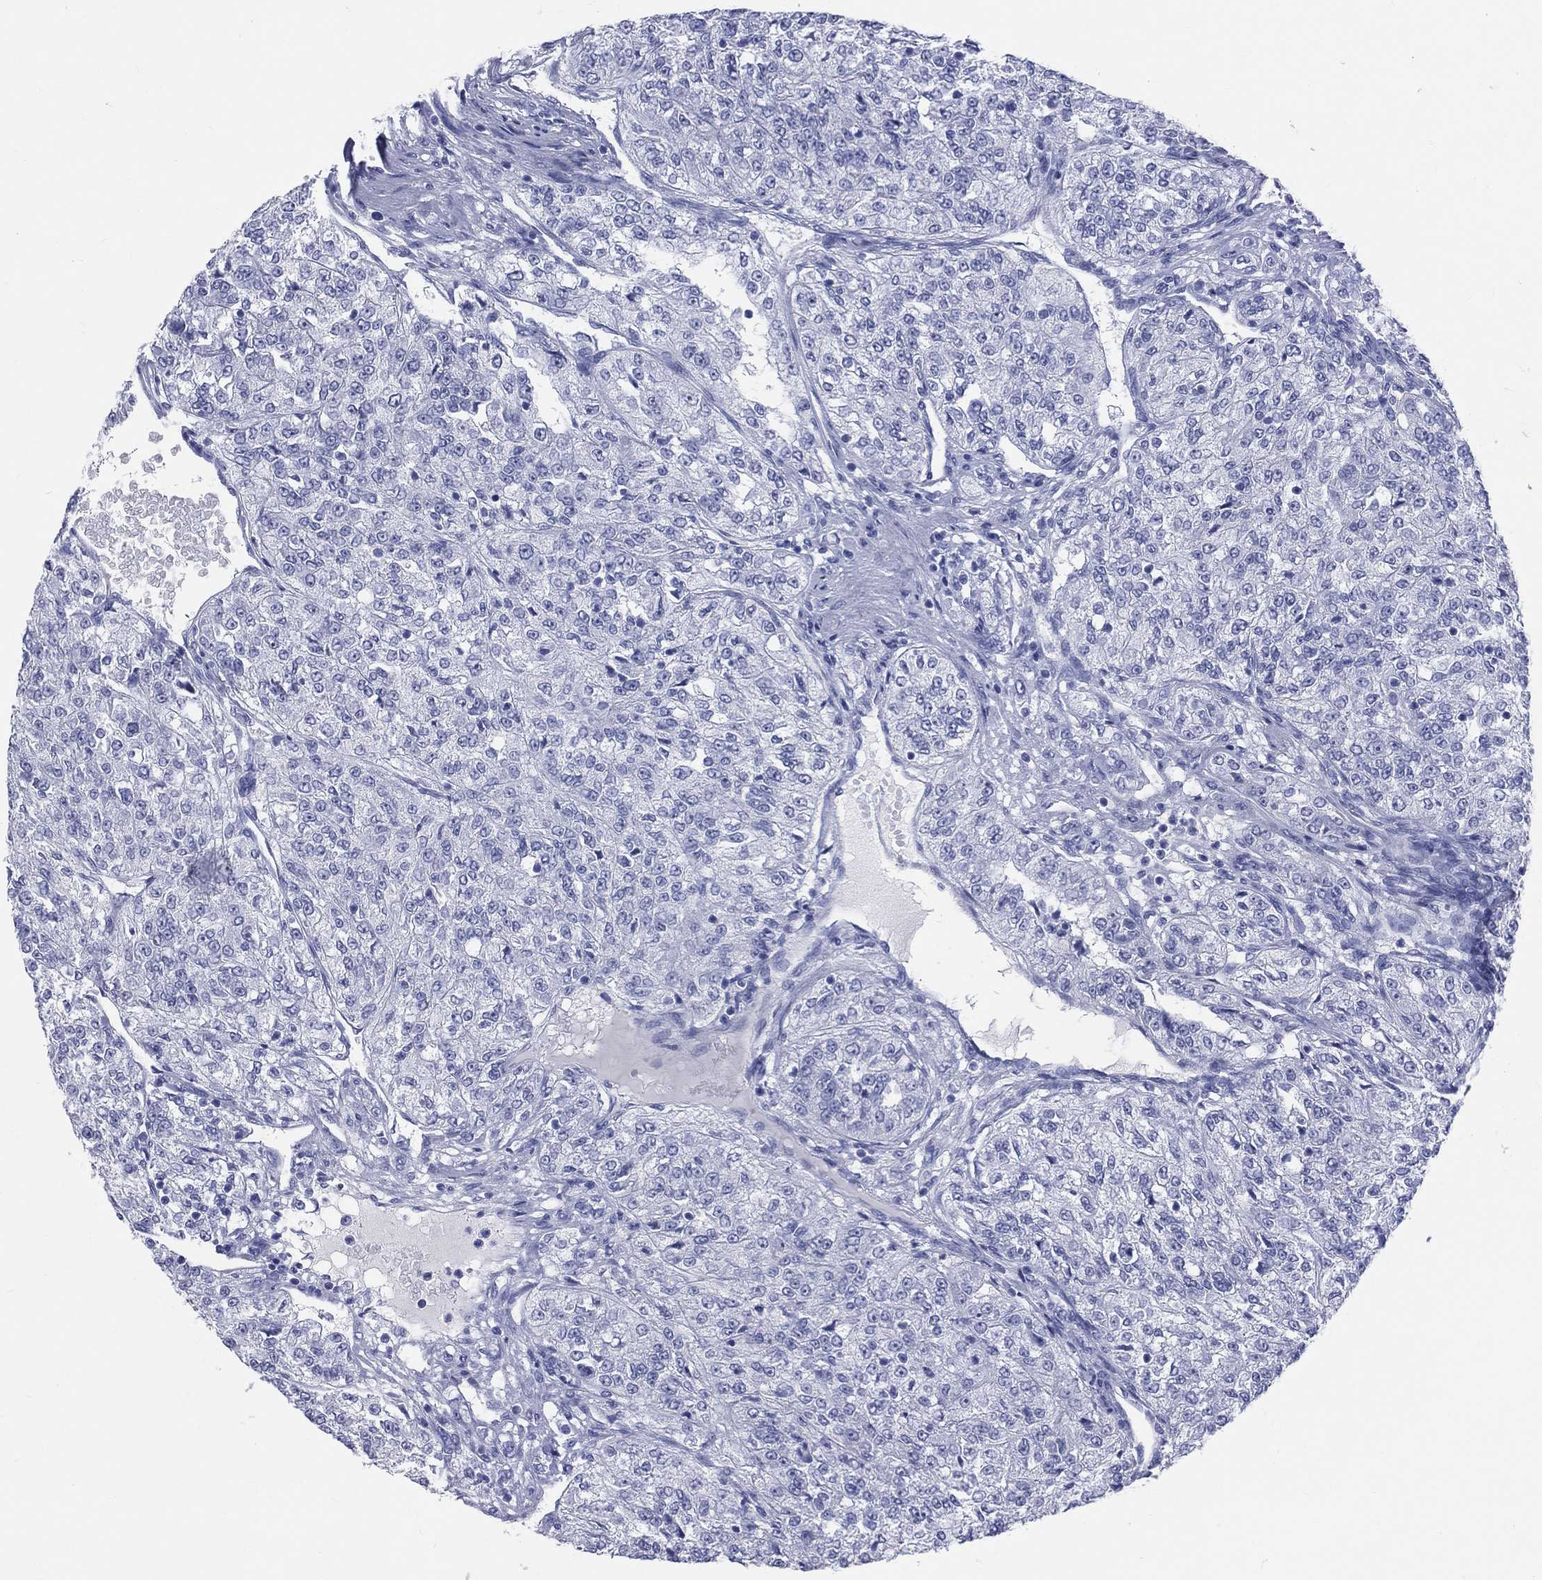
{"staining": {"intensity": "negative", "quantity": "none", "location": "none"}, "tissue": "renal cancer", "cell_type": "Tumor cells", "image_type": "cancer", "snomed": [{"axis": "morphology", "description": "Adenocarcinoma, NOS"}, {"axis": "topography", "description": "Kidney"}], "caption": "A high-resolution histopathology image shows IHC staining of adenocarcinoma (renal), which exhibits no significant expression in tumor cells. (Brightfield microscopy of DAB IHC at high magnification).", "gene": "CYLC1", "patient": {"sex": "female", "age": 63}}